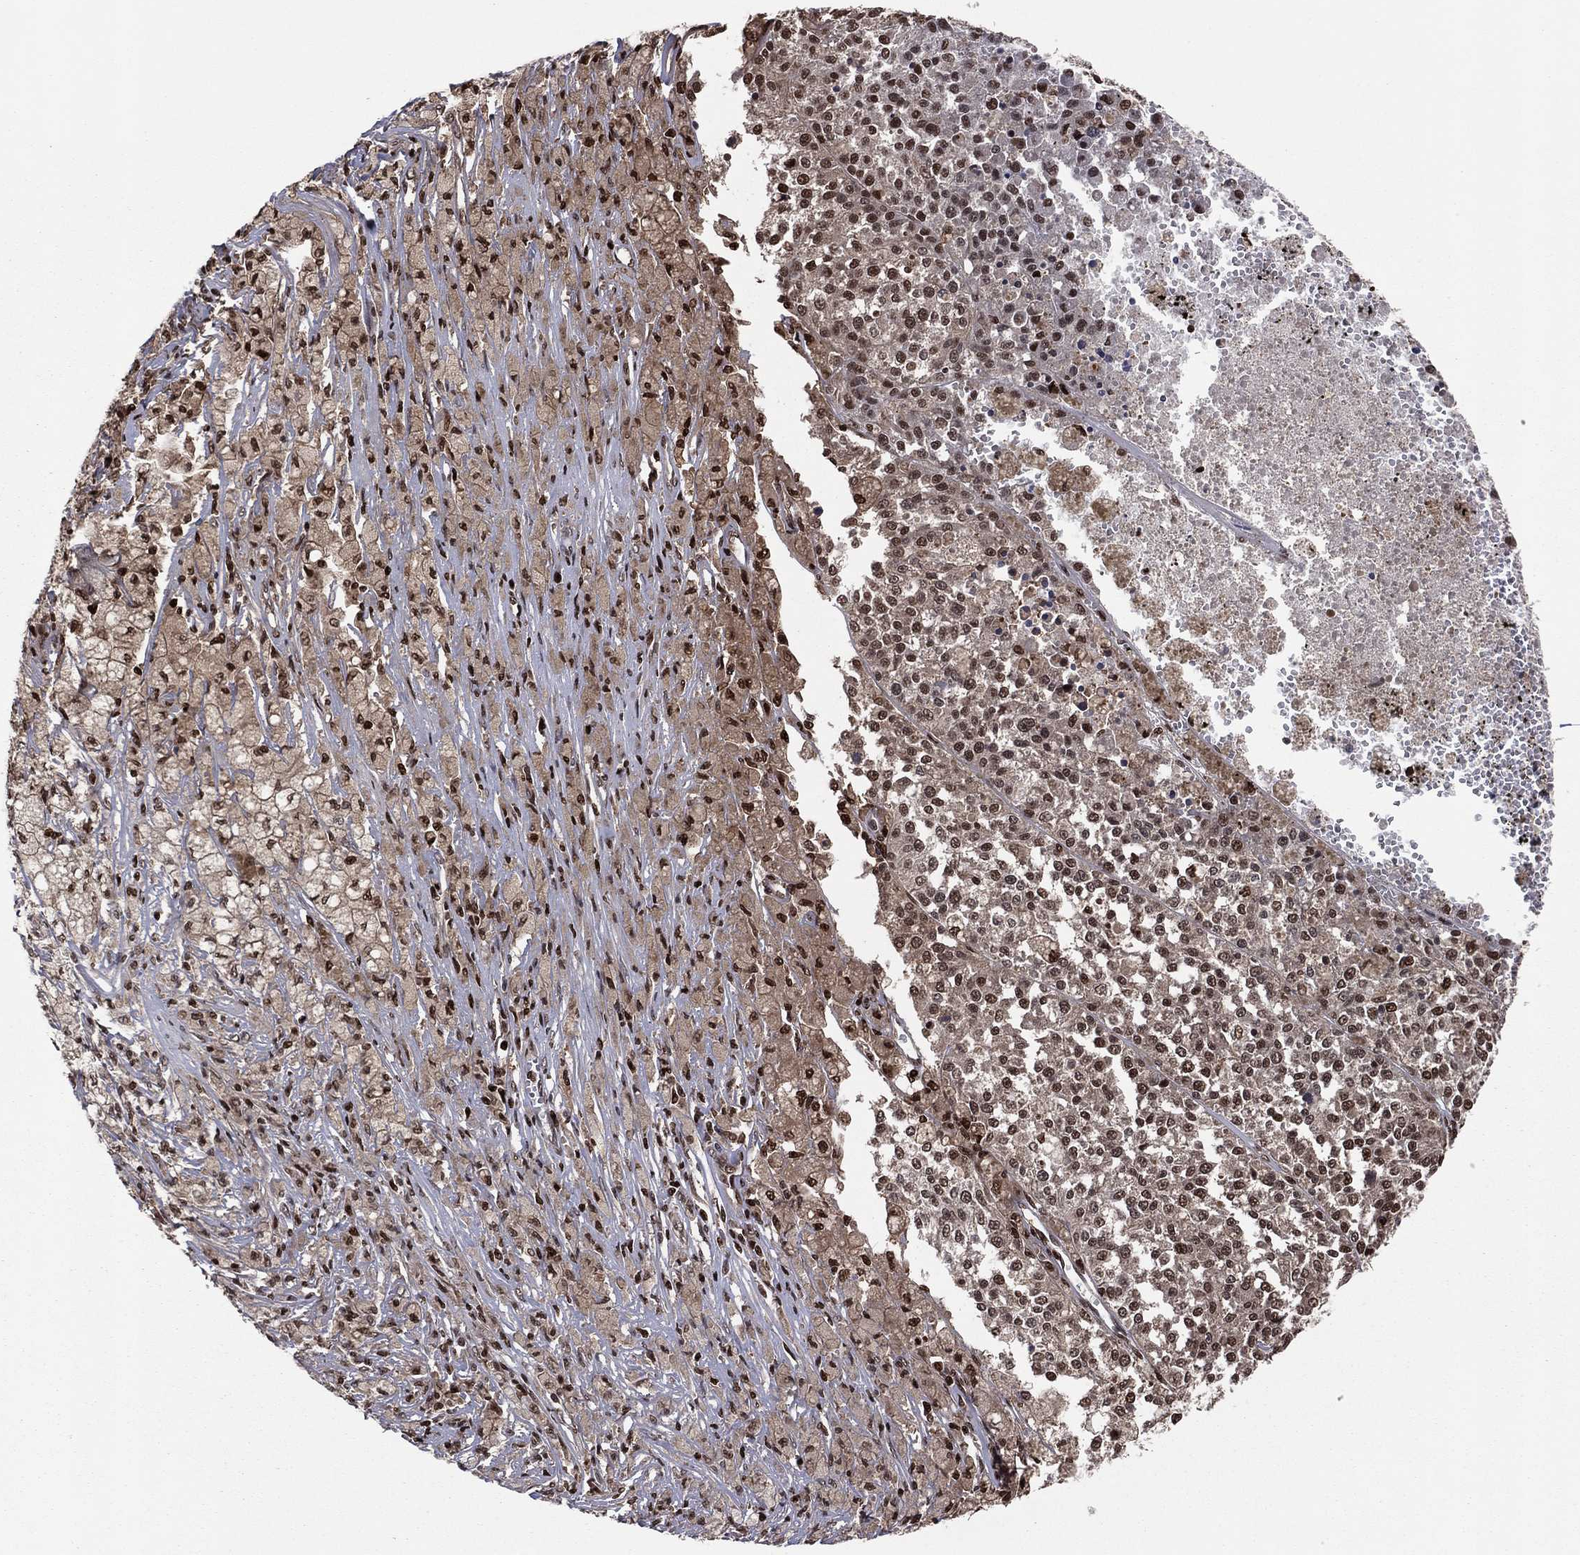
{"staining": {"intensity": "strong", "quantity": ">75%", "location": "cytoplasmic/membranous,nuclear"}, "tissue": "melanoma", "cell_type": "Tumor cells", "image_type": "cancer", "snomed": [{"axis": "morphology", "description": "Malignant melanoma, Metastatic site"}, {"axis": "topography", "description": "Lymph node"}], "caption": "Melanoma stained for a protein reveals strong cytoplasmic/membranous and nuclear positivity in tumor cells.", "gene": "PSMA1", "patient": {"sex": "female", "age": 64}}